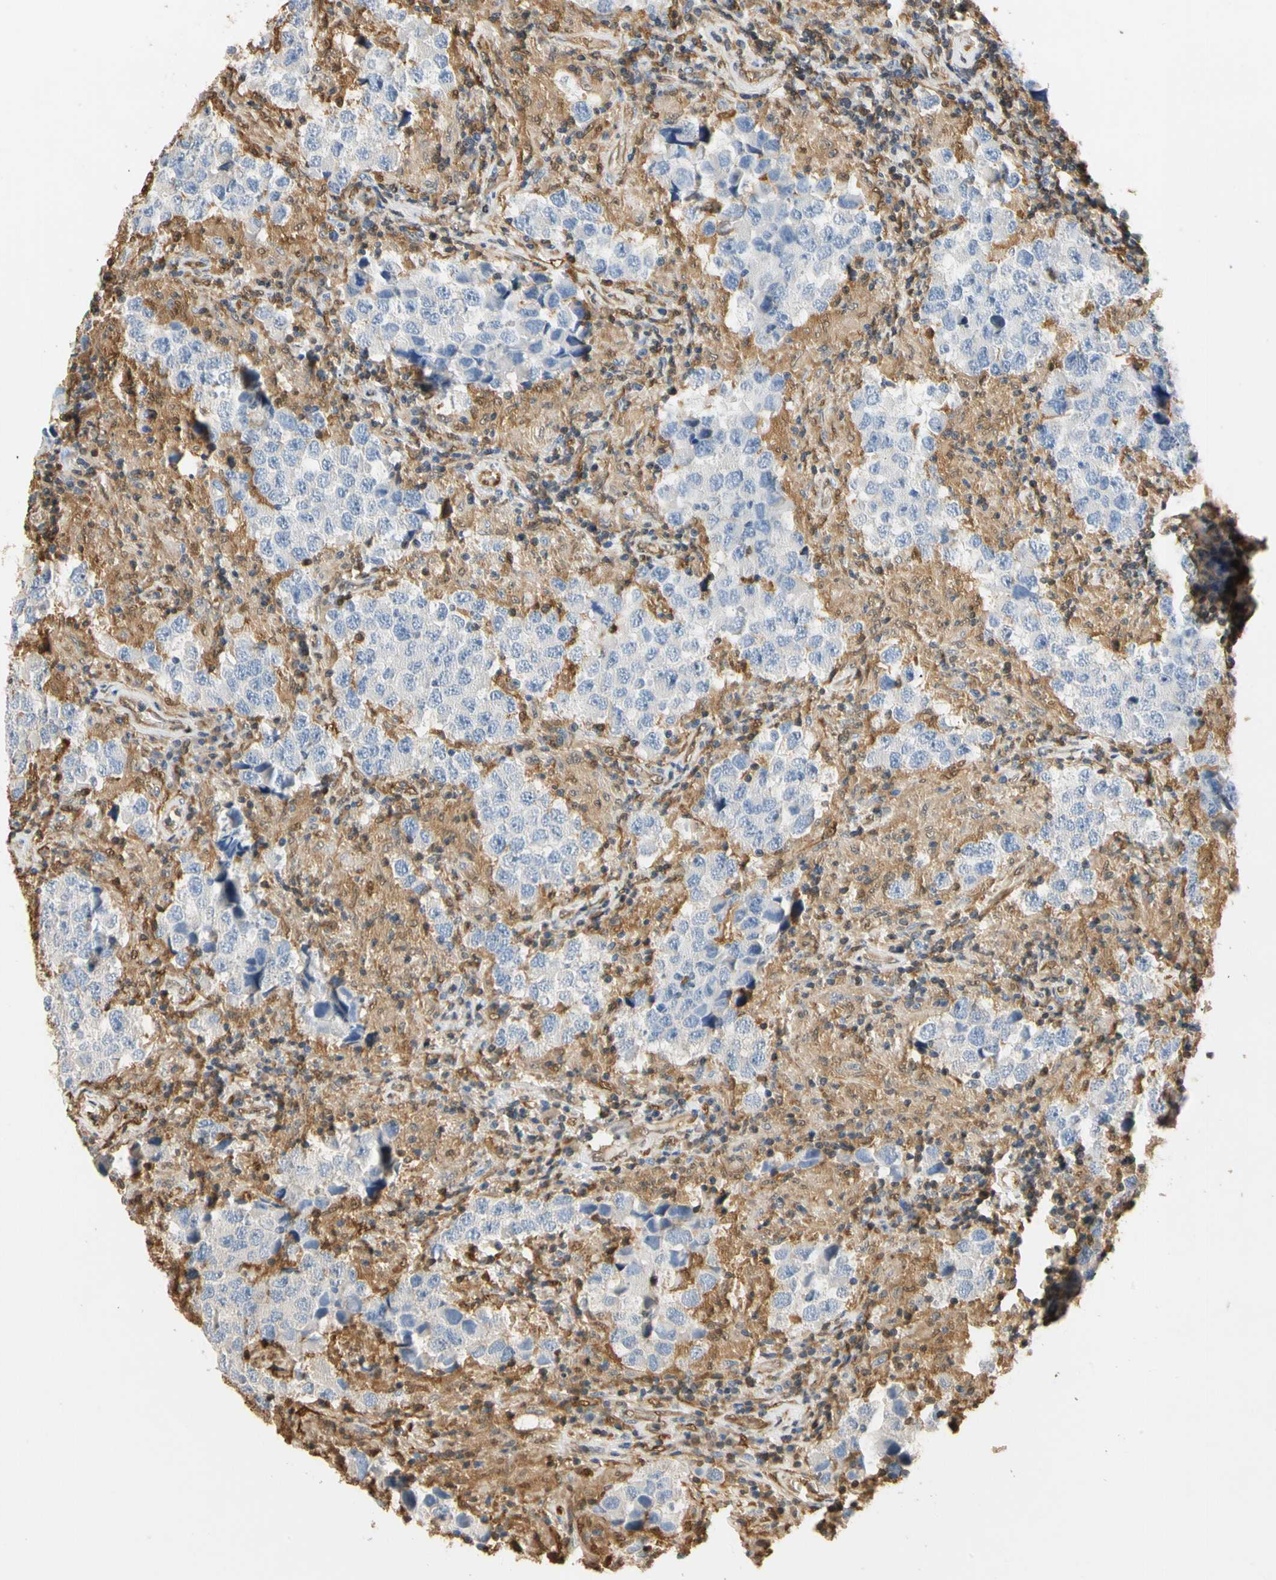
{"staining": {"intensity": "negative", "quantity": "none", "location": "none"}, "tissue": "testis cancer", "cell_type": "Tumor cells", "image_type": "cancer", "snomed": [{"axis": "morphology", "description": "Carcinoma, Embryonal, NOS"}, {"axis": "topography", "description": "Testis"}], "caption": "Testis cancer was stained to show a protein in brown. There is no significant staining in tumor cells. (Stains: DAB immunohistochemistry with hematoxylin counter stain, Microscopy: brightfield microscopy at high magnification).", "gene": "S100A6", "patient": {"sex": "male", "age": 21}}